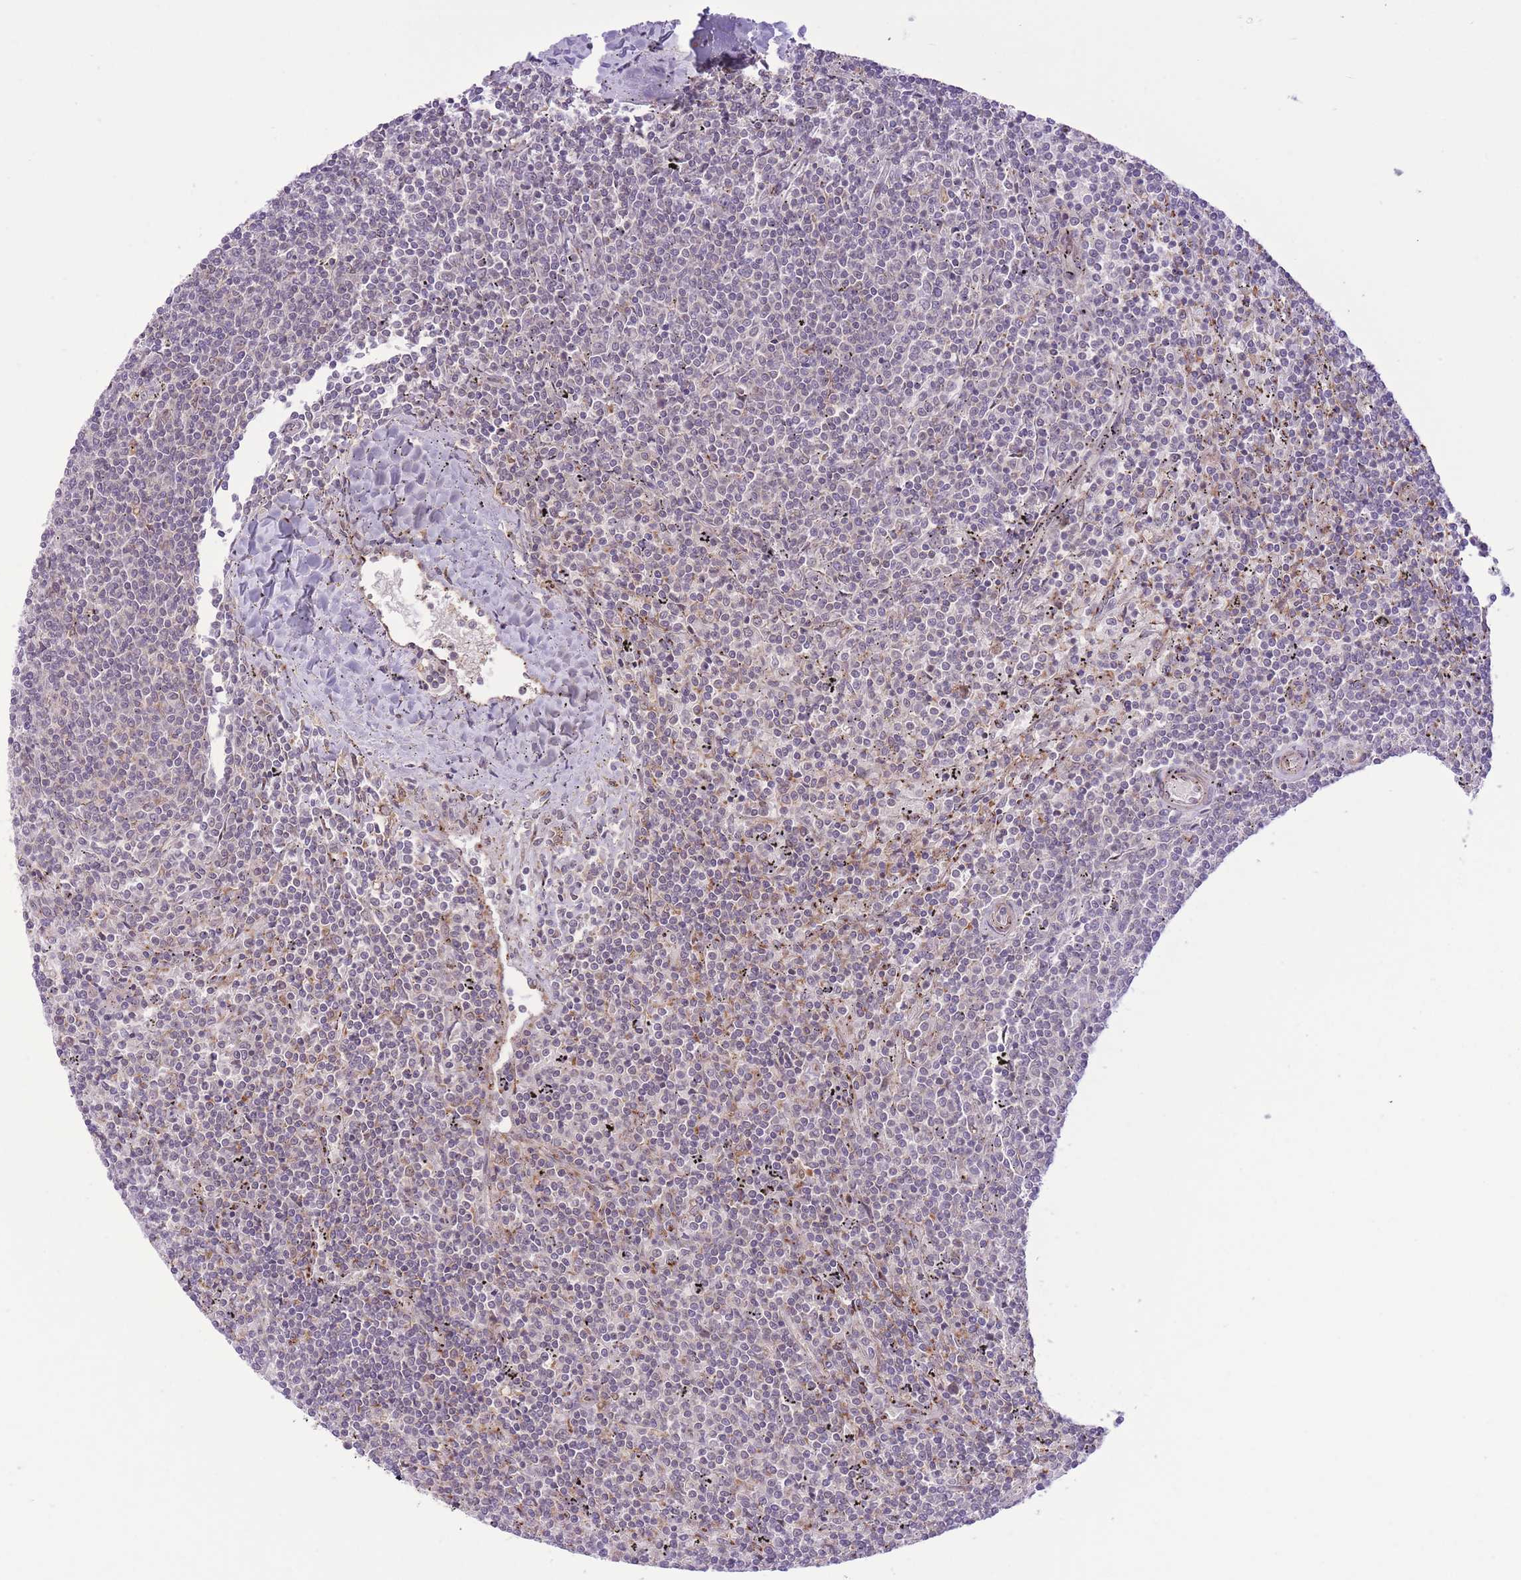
{"staining": {"intensity": "negative", "quantity": "none", "location": "none"}, "tissue": "lymphoma", "cell_type": "Tumor cells", "image_type": "cancer", "snomed": [{"axis": "morphology", "description": "Malignant lymphoma, non-Hodgkin's type, Low grade"}, {"axis": "topography", "description": "Spleen"}], "caption": "Tumor cells show no significant staining in low-grade malignant lymphoma, non-Hodgkin's type.", "gene": "ZBED5", "patient": {"sex": "female", "age": 50}}